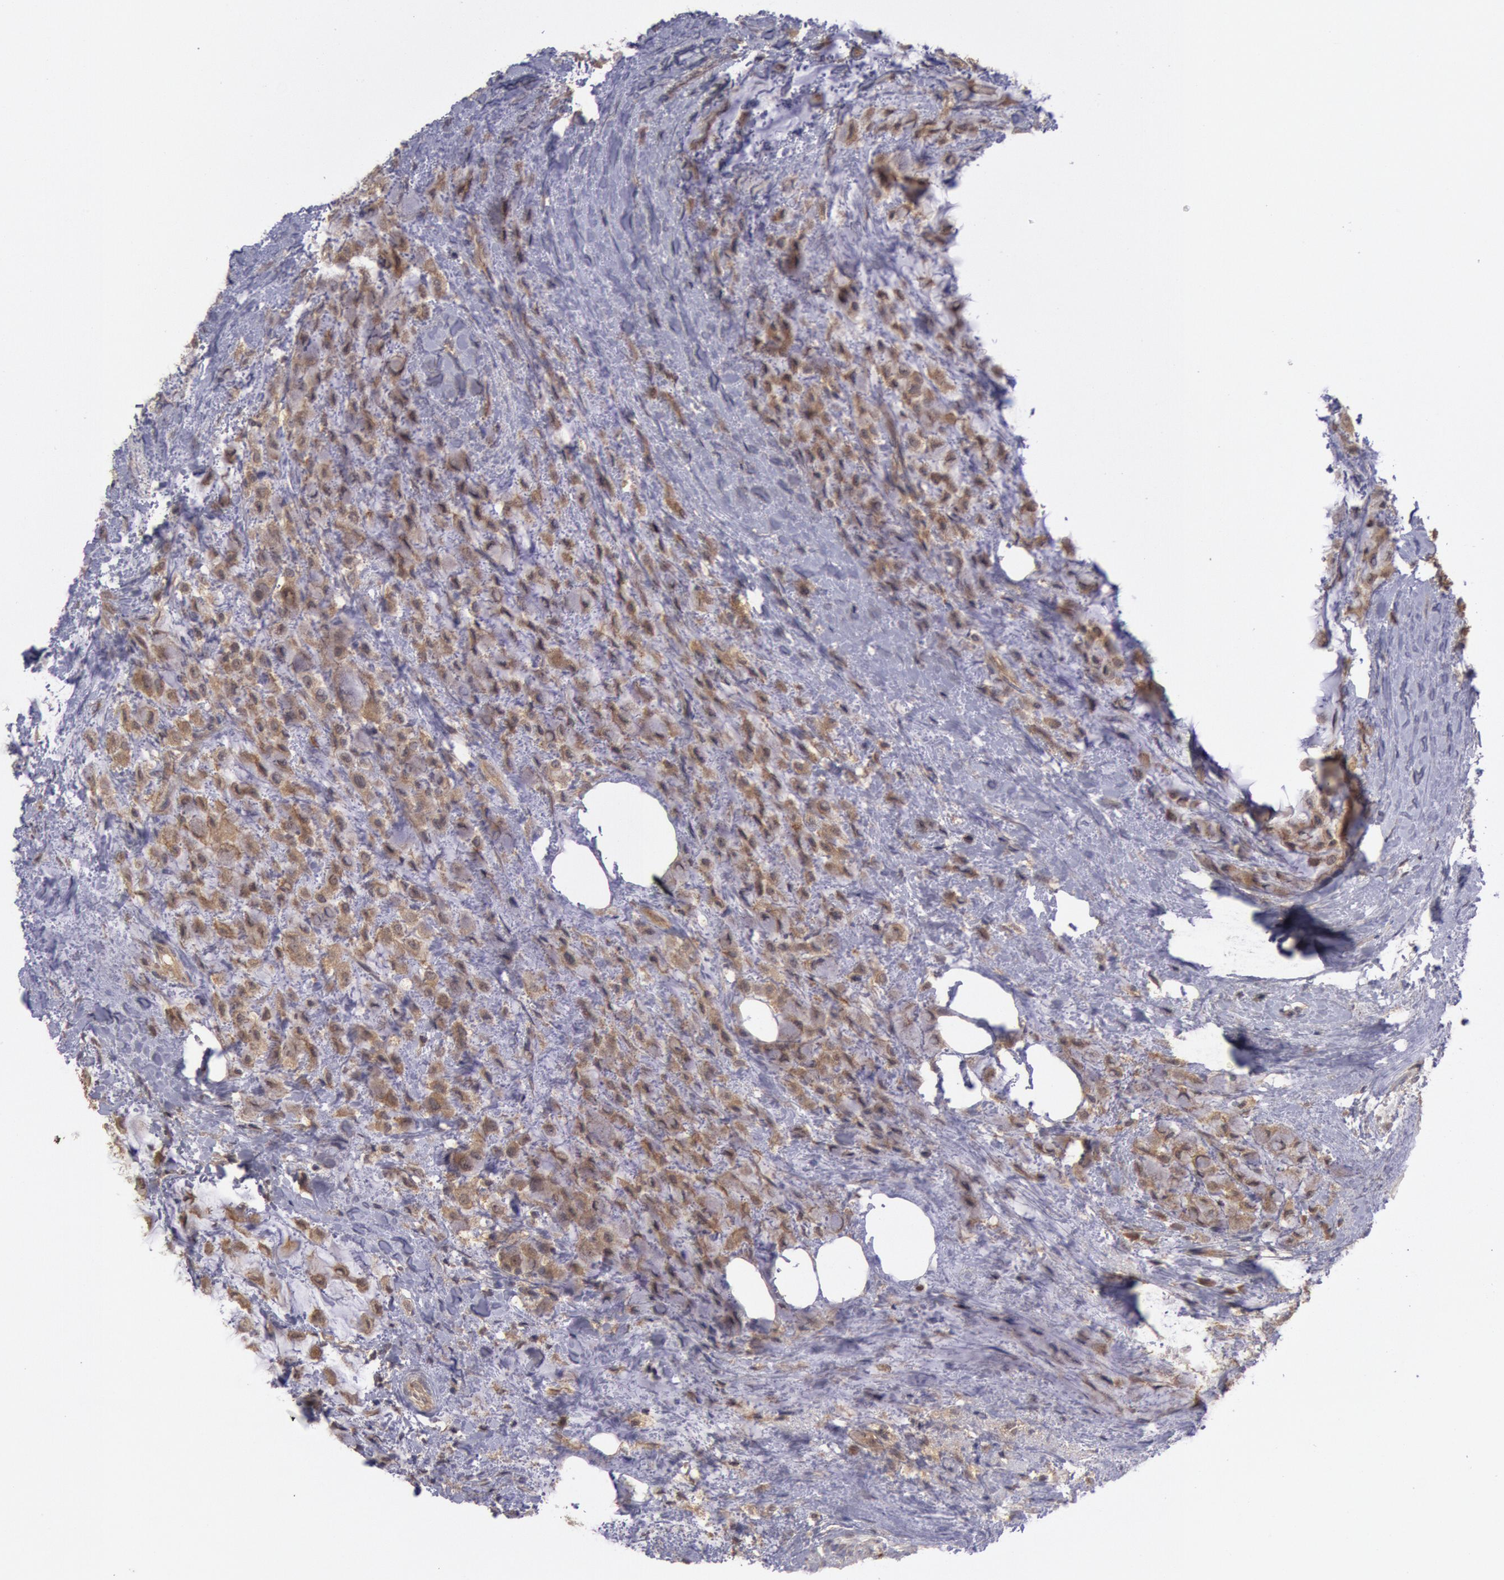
{"staining": {"intensity": "moderate", "quantity": ">75%", "location": "cytoplasmic/membranous"}, "tissue": "breast cancer", "cell_type": "Tumor cells", "image_type": "cancer", "snomed": [{"axis": "morphology", "description": "Lobular carcinoma"}, {"axis": "topography", "description": "Breast"}], "caption": "Lobular carcinoma (breast) stained with immunohistochemistry (IHC) exhibits moderate cytoplasmic/membranous positivity in about >75% of tumor cells.", "gene": "BRAF", "patient": {"sex": "female", "age": 85}}